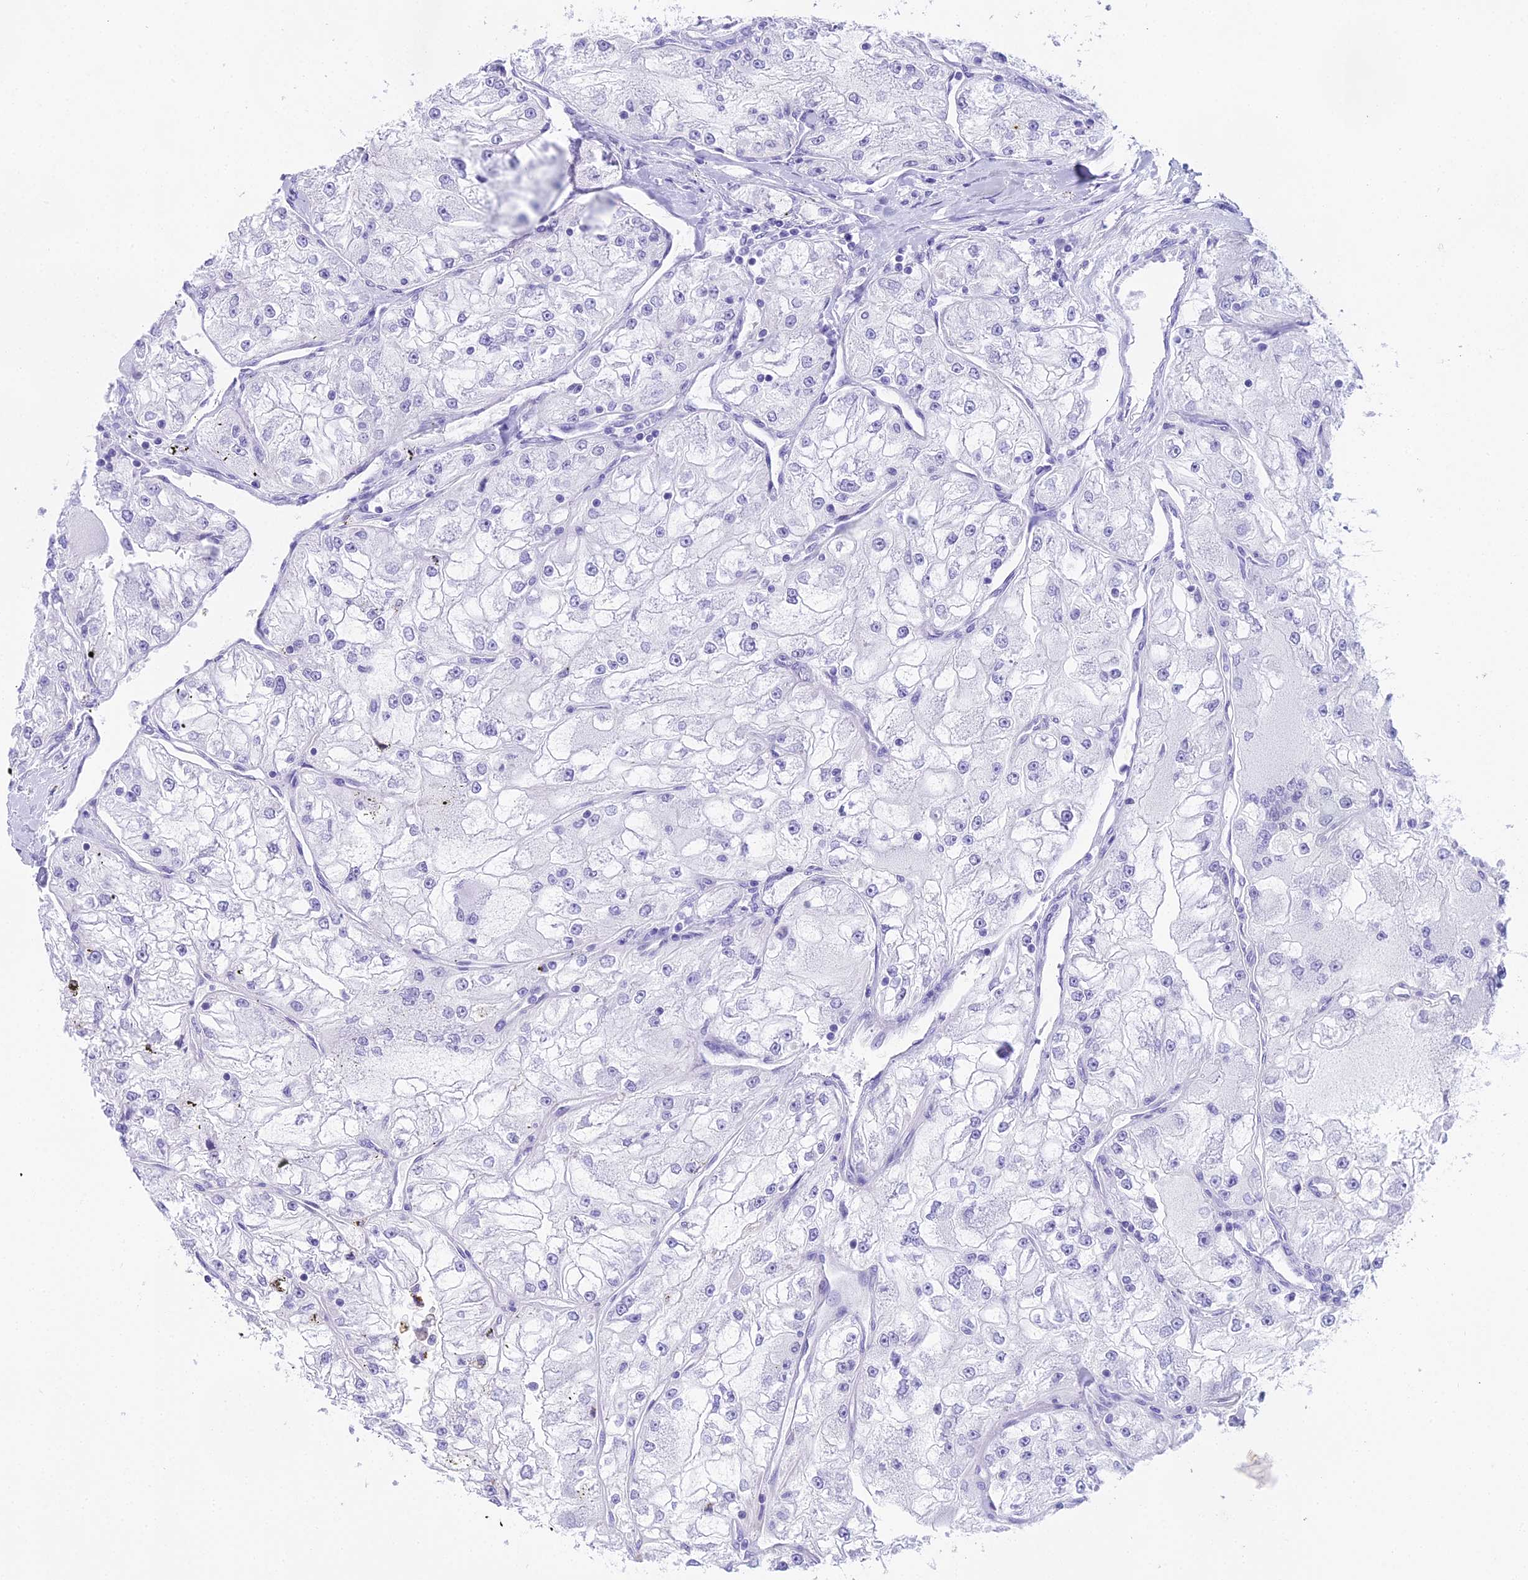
{"staining": {"intensity": "negative", "quantity": "none", "location": "none"}, "tissue": "renal cancer", "cell_type": "Tumor cells", "image_type": "cancer", "snomed": [{"axis": "morphology", "description": "Adenocarcinoma, NOS"}, {"axis": "topography", "description": "Kidney"}], "caption": "There is no significant staining in tumor cells of adenocarcinoma (renal).", "gene": "MAT2A", "patient": {"sex": "female", "age": 72}}